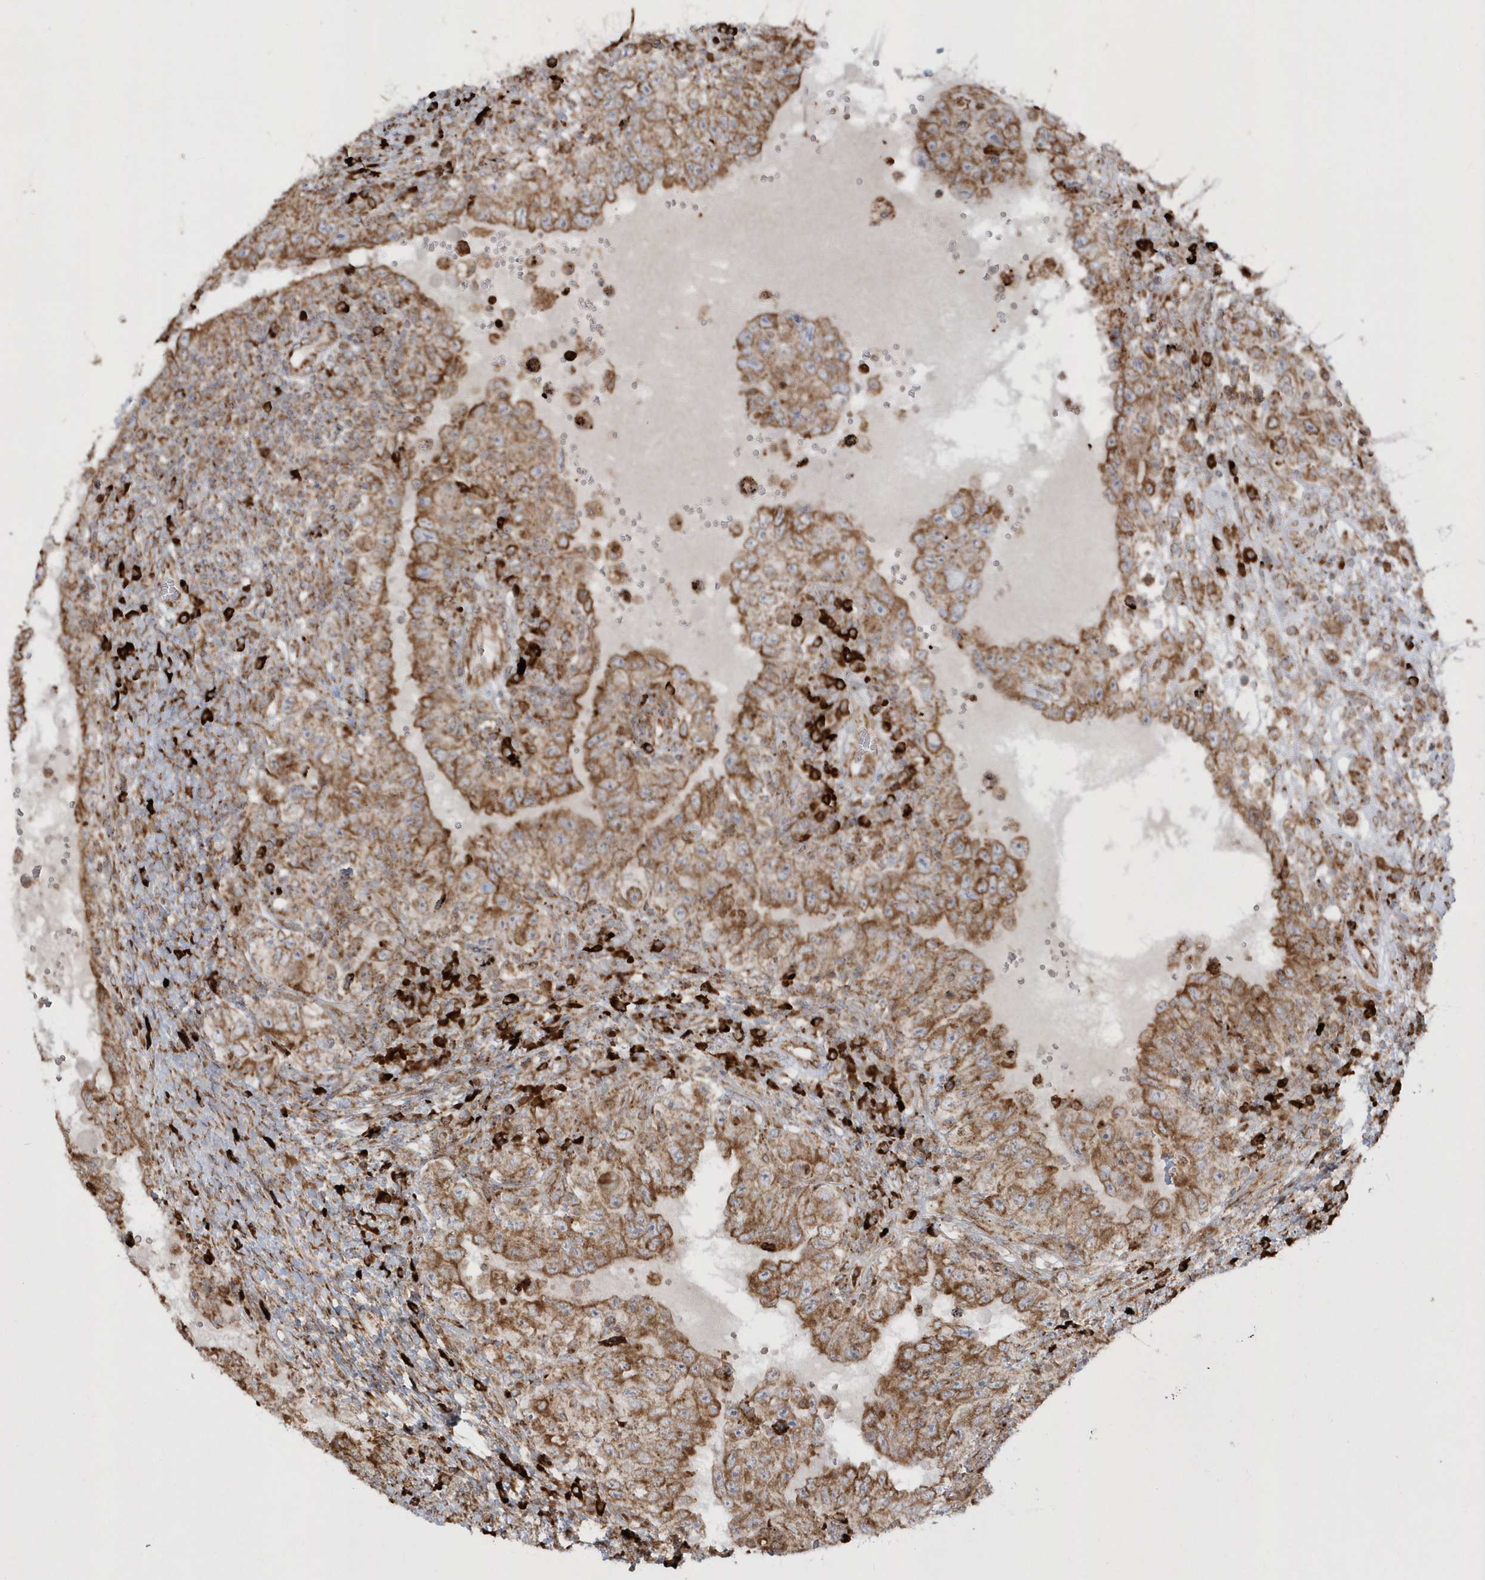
{"staining": {"intensity": "moderate", "quantity": ">75%", "location": "cytoplasmic/membranous"}, "tissue": "testis cancer", "cell_type": "Tumor cells", "image_type": "cancer", "snomed": [{"axis": "morphology", "description": "Carcinoma, Embryonal, NOS"}, {"axis": "topography", "description": "Testis"}], "caption": "A brown stain shows moderate cytoplasmic/membranous expression of a protein in testis cancer (embryonal carcinoma) tumor cells.", "gene": "SH3BP2", "patient": {"sex": "male", "age": 26}}